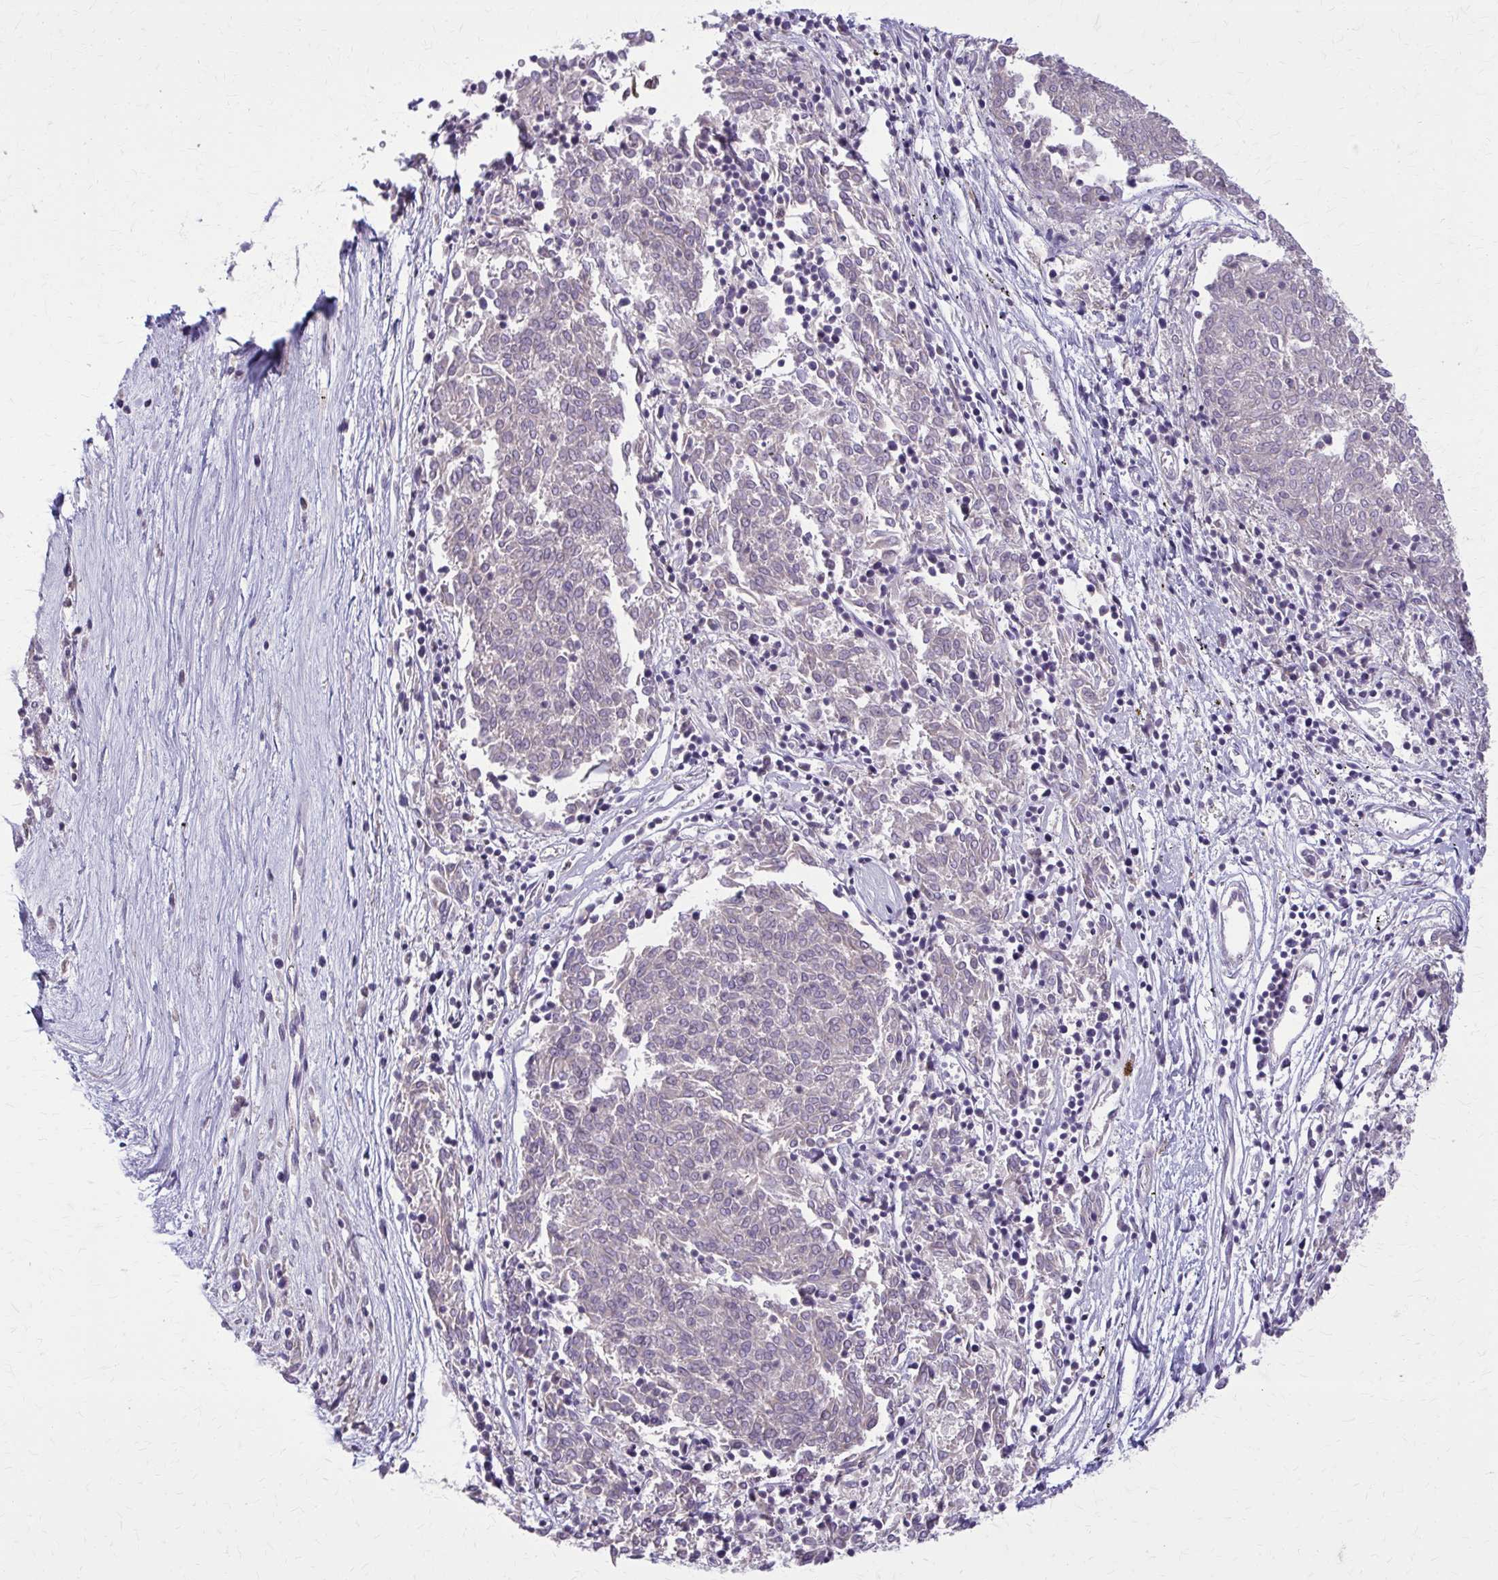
{"staining": {"intensity": "negative", "quantity": "none", "location": "none"}, "tissue": "melanoma", "cell_type": "Tumor cells", "image_type": "cancer", "snomed": [{"axis": "morphology", "description": "Malignant melanoma, NOS"}, {"axis": "topography", "description": "Skin"}], "caption": "A histopathology image of melanoma stained for a protein shows no brown staining in tumor cells. (Immunohistochemistry, brightfield microscopy, high magnification).", "gene": "NRBF2", "patient": {"sex": "female", "age": 72}}